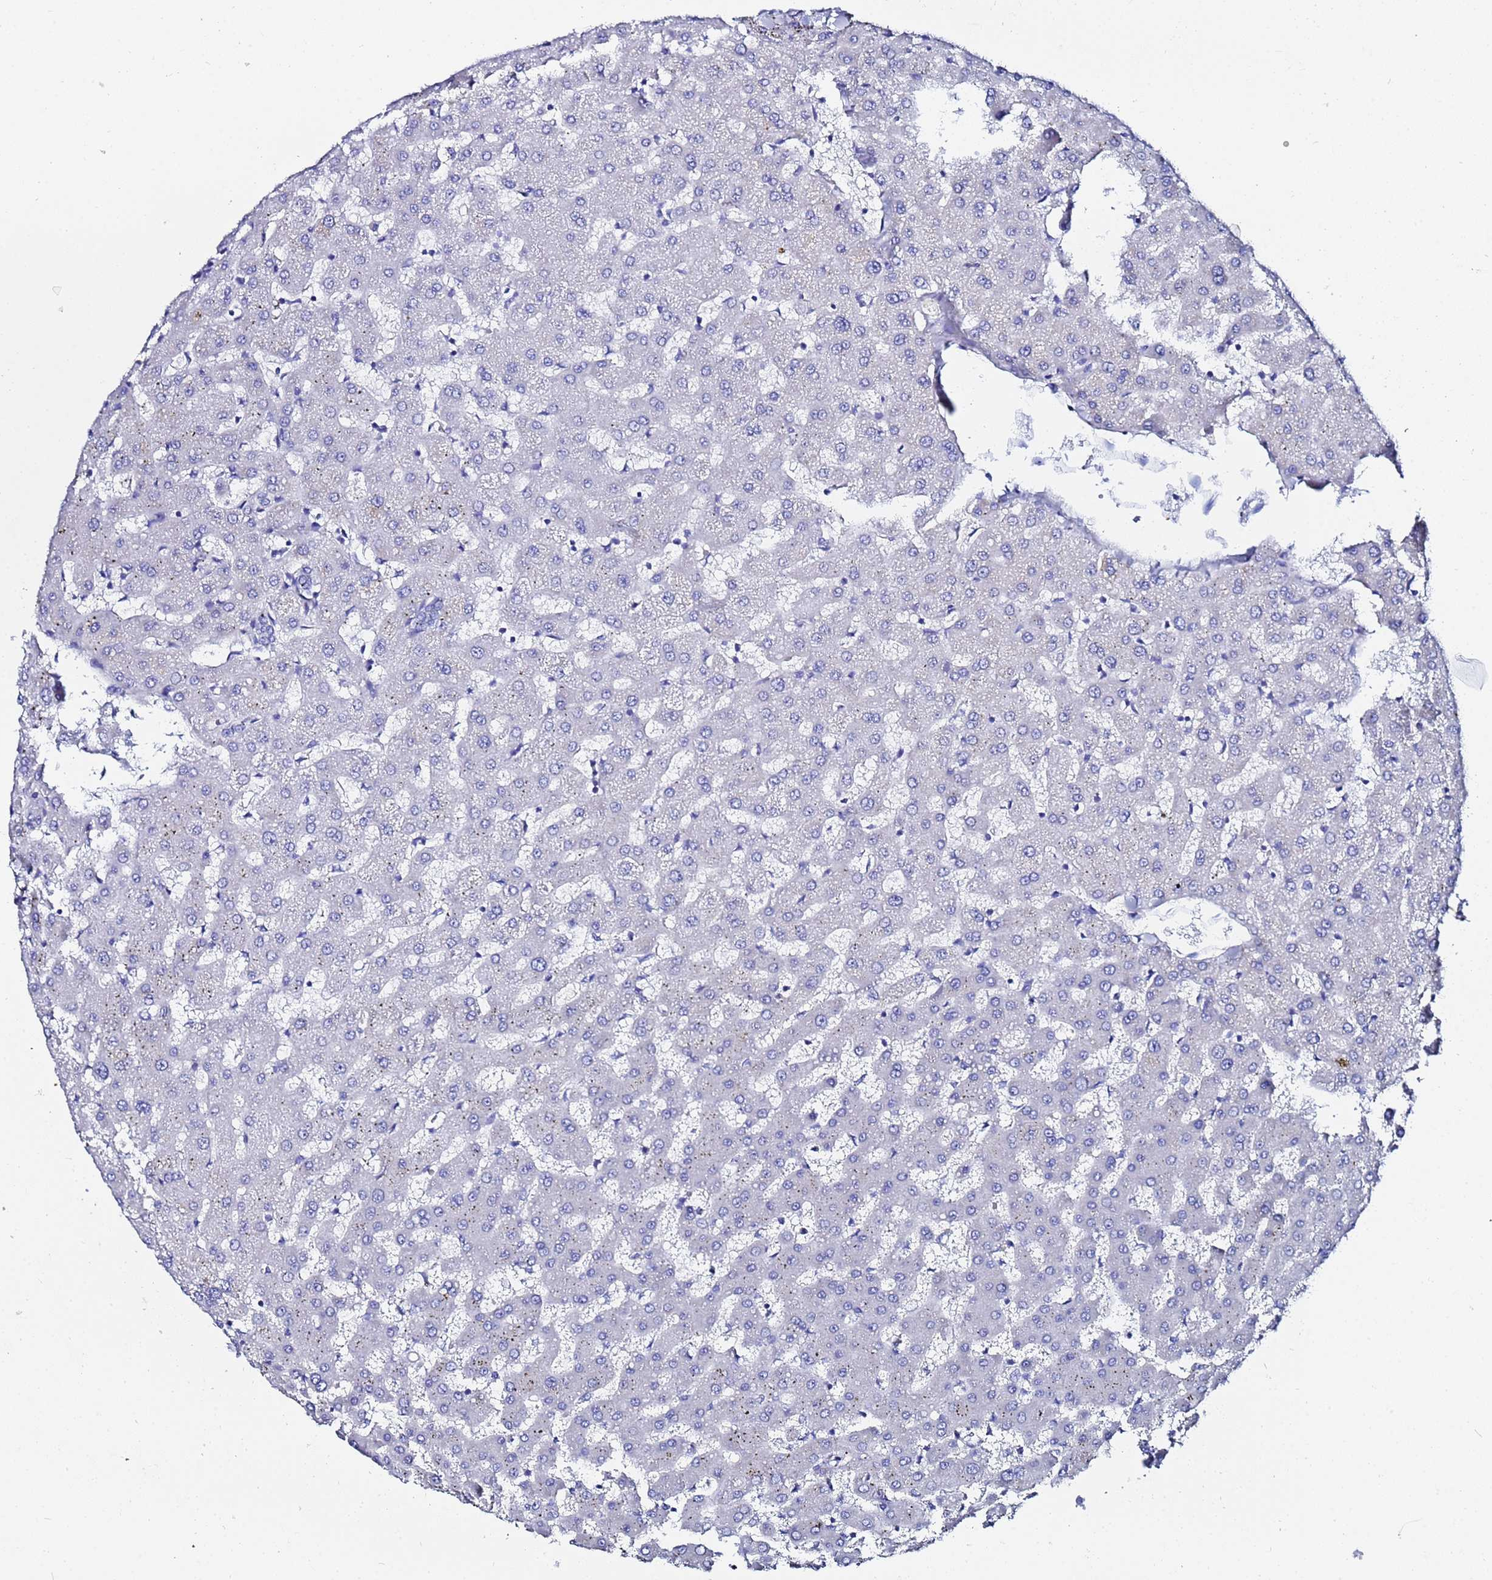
{"staining": {"intensity": "negative", "quantity": "none", "location": "none"}, "tissue": "liver", "cell_type": "Cholangiocytes", "image_type": "normal", "snomed": [{"axis": "morphology", "description": "Normal tissue, NOS"}, {"axis": "topography", "description": "Liver"}], "caption": "Cholangiocytes are negative for brown protein staining in benign liver. (DAB (3,3'-diaminobenzidine) IHC visualized using brightfield microscopy, high magnification).", "gene": "RAB39A", "patient": {"sex": "female", "age": 63}}